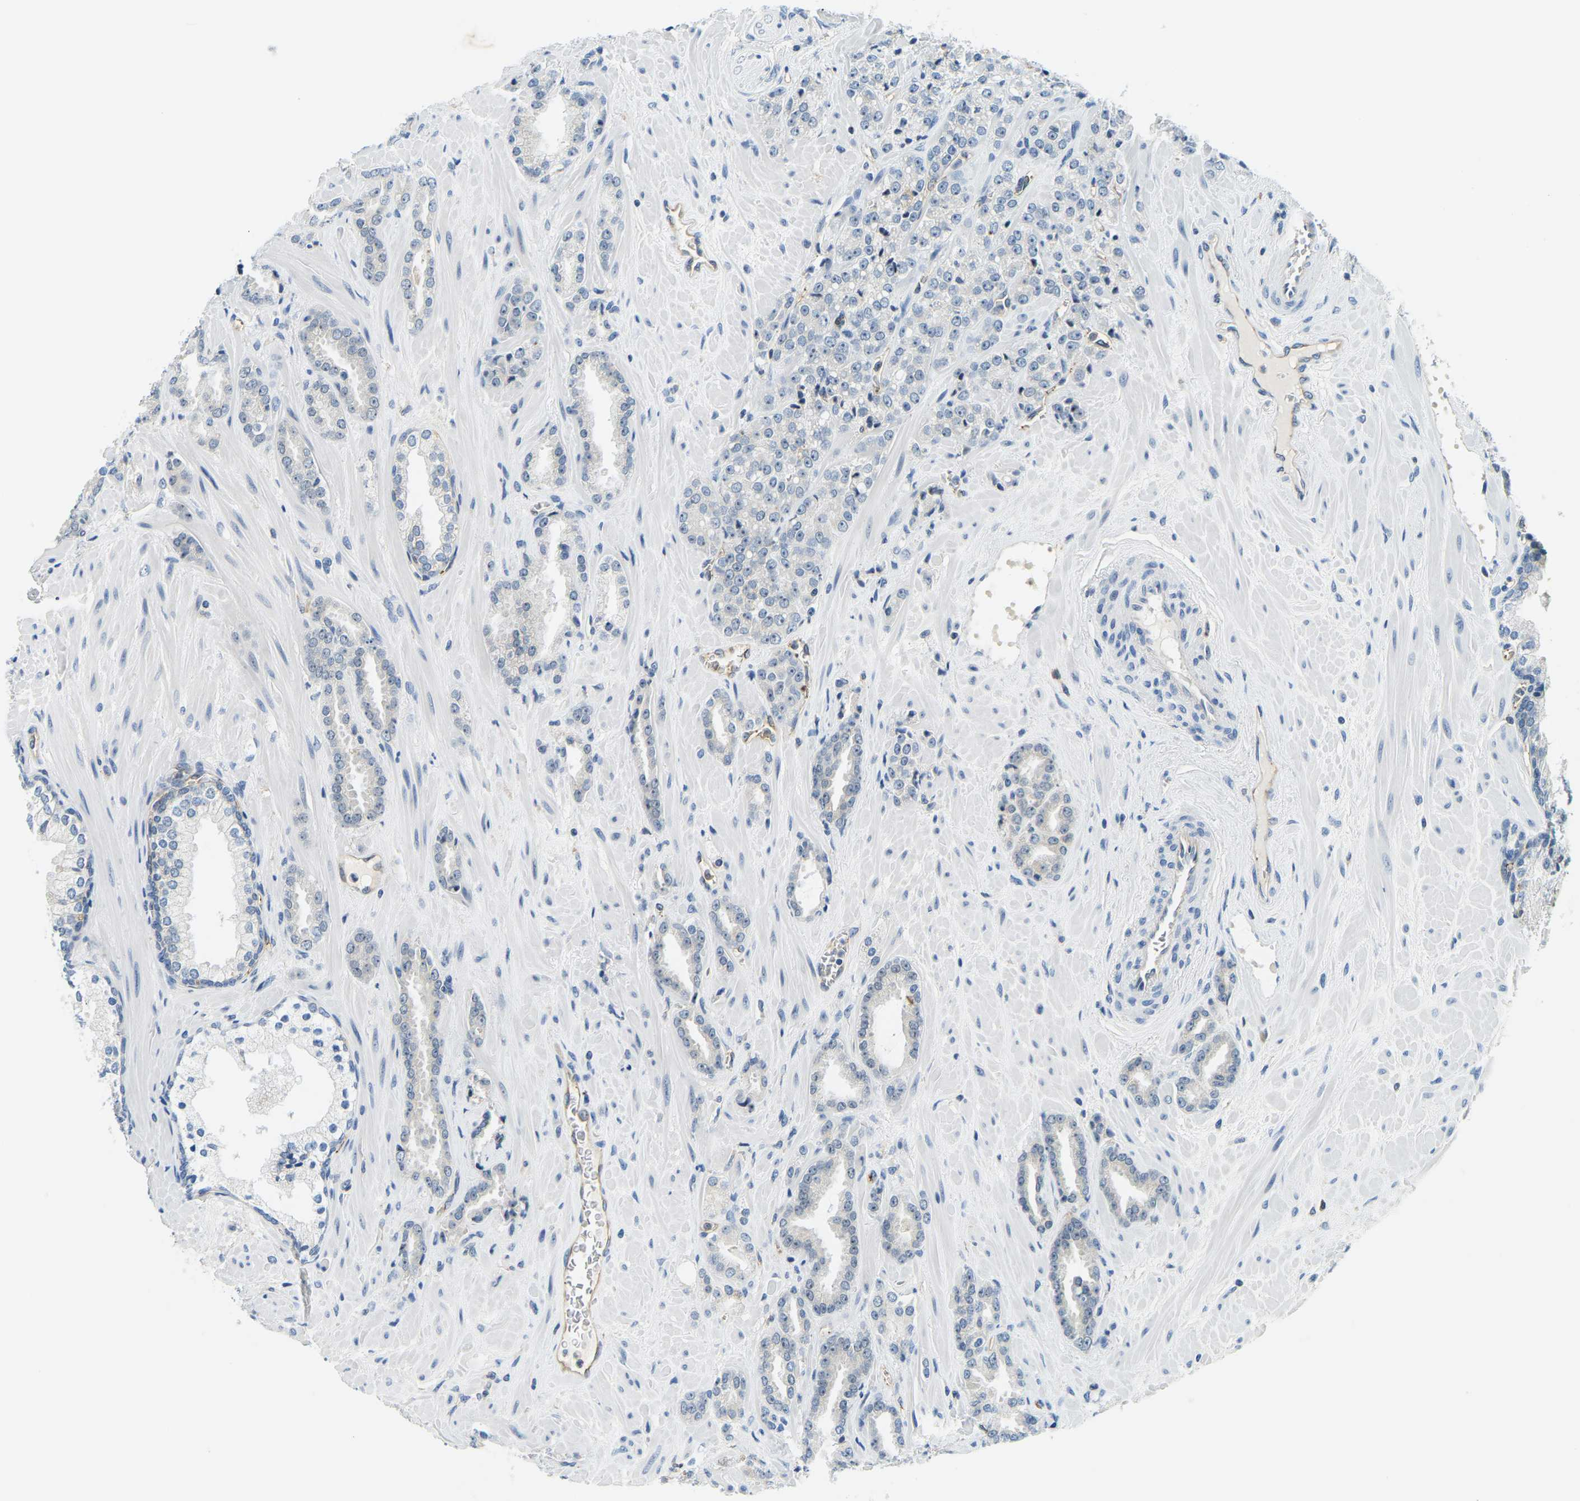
{"staining": {"intensity": "negative", "quantity": "none", "location": "none"}, "tissue": "prostate cancer", "cell_type": "Tumor cells", "image_type": "cancer", "snomed": [{"axis": "morphology", "description": "Adenocarcinoma, High grade"}, {"axis": "topography", "description": "Prostate"}], "caption": "There is no significant positivity in tumor cells of prostate cancer (adenocarcinoma (high-grade)).", "gene": "RRP1", "patient": {"sex": "male", "age": 64}}